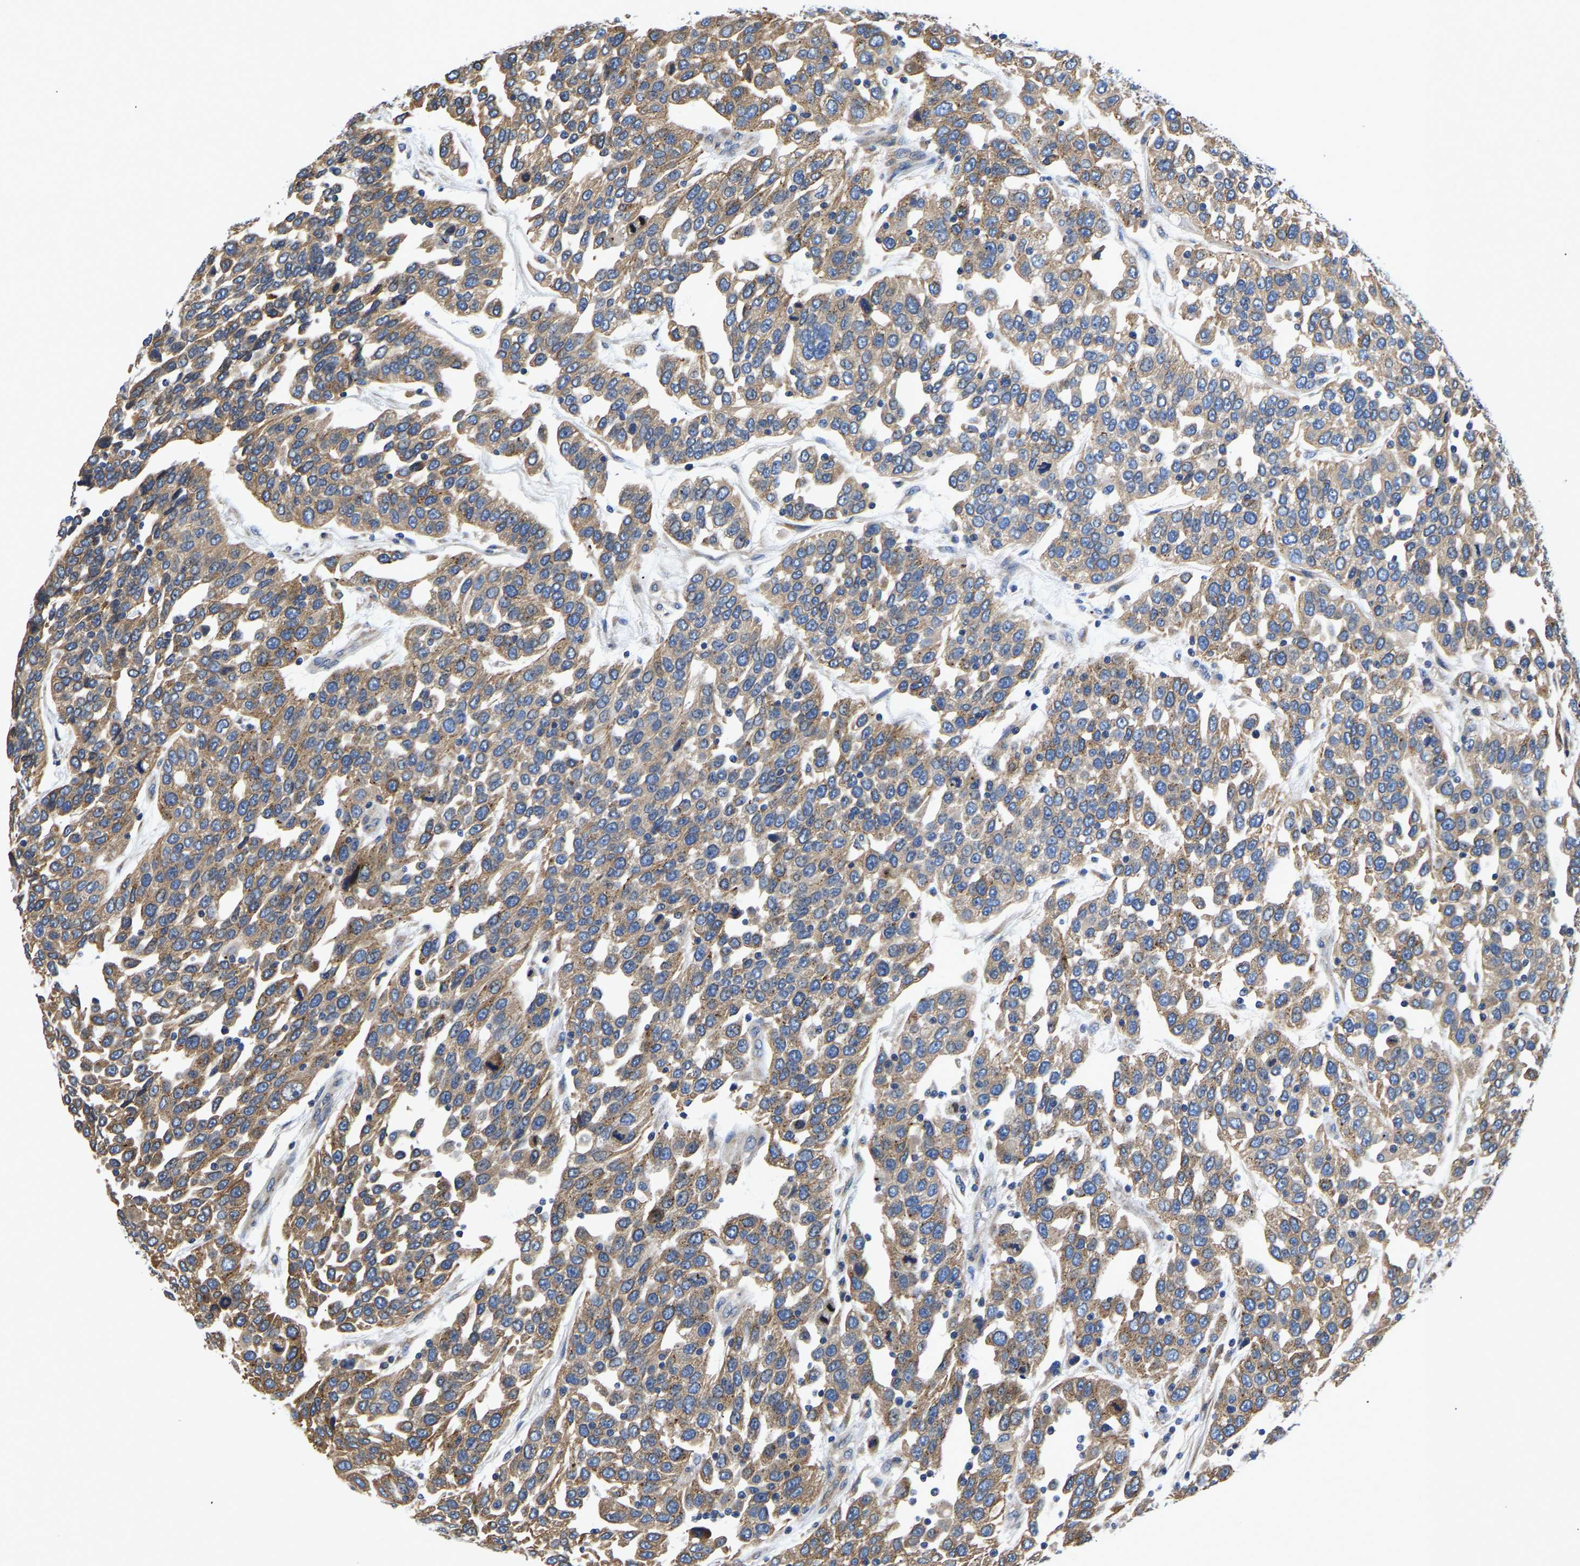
{"staining": {"intensity": "moderate", "quantity": ">75%", "location": "cytoplasmic/membranous"}, "tissue": "urothelial cancer", "cell_type": "Tumor cells", "image_type": "cancer", "snomed": [{"axis": "morphology", "description": "Urothelial carcinoma, High grade"}, {"axis": "topography", "description": "Urinary bladder"}], "caption": "This photomicrograph demonstrates immunohistochemistry (IHC) staining of urothelial carcinoma (high-grade), with medium moderate cytoplasmic/membranous positivity in about >75% of tumor cells.", "gene": "ARL6IP5", "patient": {"sex": "female", "age": 80}}